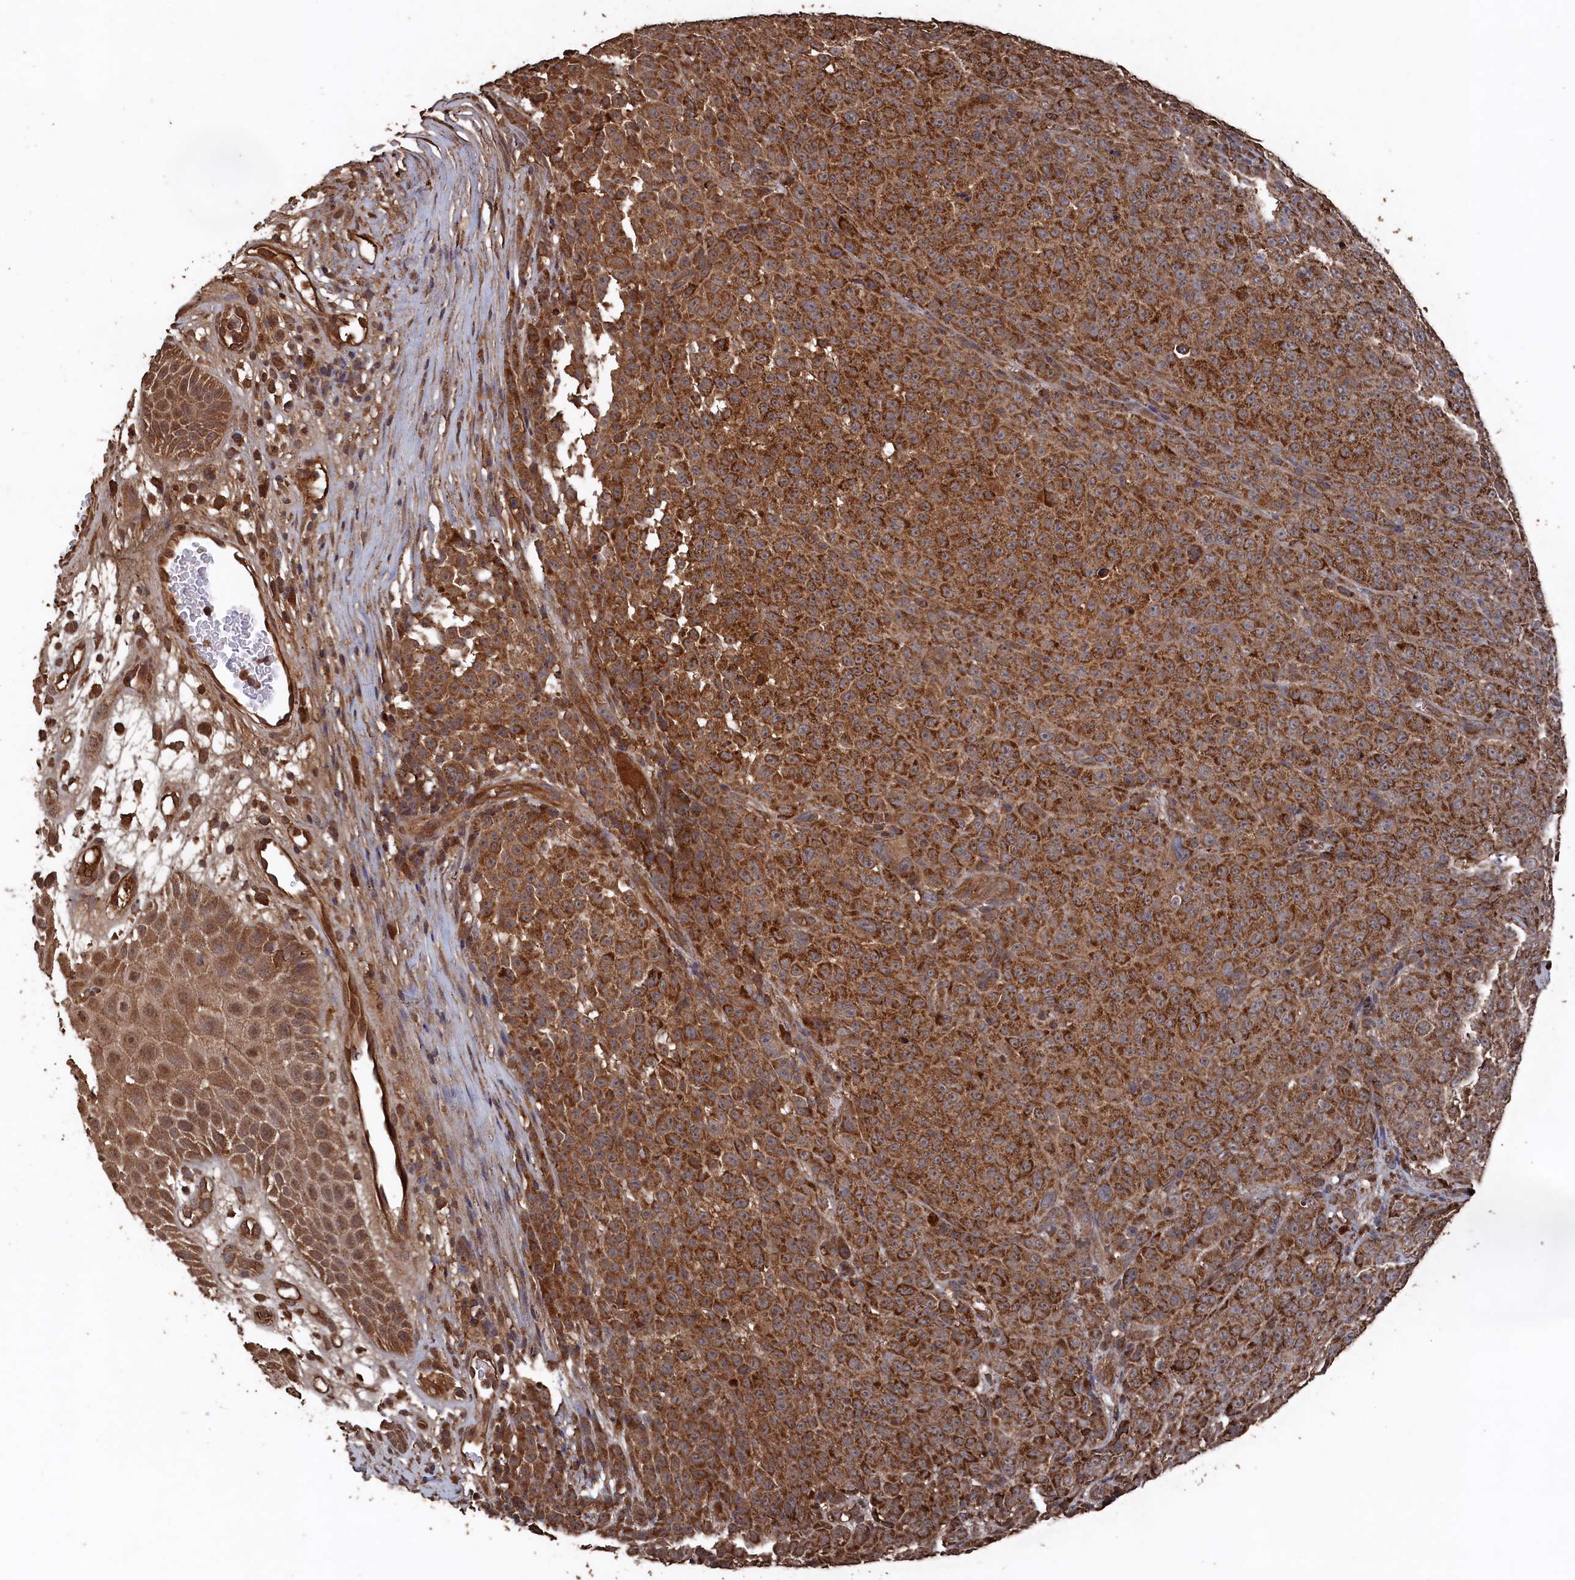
{"staining": {"intensity": "moderate", "quantity": ">75%", "location": "cytoplasmic/membranous"}, "tissue": "melanoma", "cell_type": "Tumor cells", "image_type": "cancer", "snomed": [{"axis": "morphology", "description": "Malignant melanoma, NOS"}, {"axis": "topography", "description": "Skin"}], "caption": "DAB (3,3'-diaminobenzidine) immunohistochemical staining of human malignant melanoma reveals moderate cytoplasmic/membranous protein staining in about >75% of tumor cells.", "gene": "SNX33", "patient": {"sex": "female", "age": 82}}